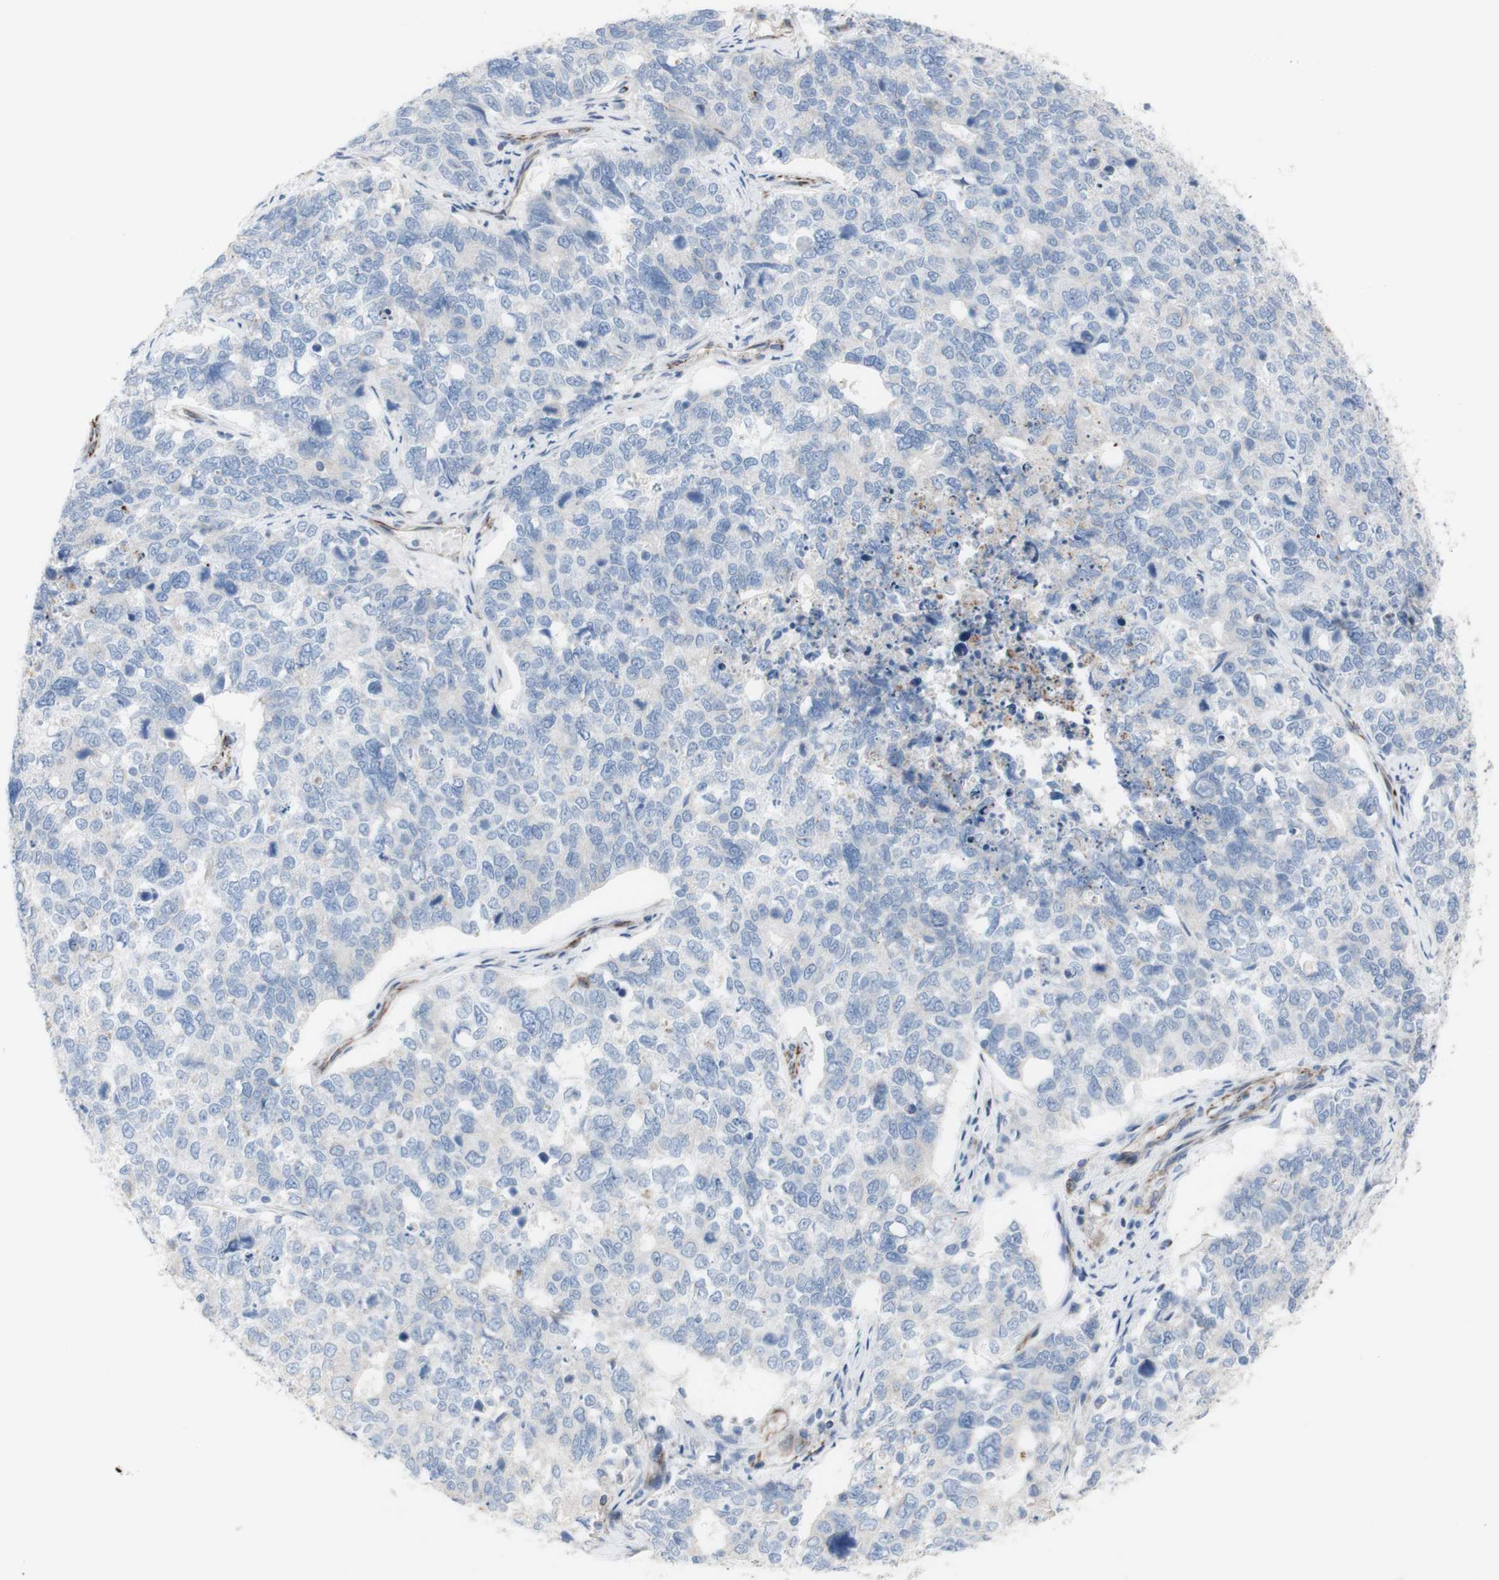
{"staining": {"intensity": "negative", "quantity": "none", "location": "none"}, "tissue": "cervical cancer", "cell_type": "Tumor cells", "image_type": "cancer", "snomed": [{"axis": "morphology", "description": "Squamous cell carcinoma, NOS"}, {"axis": "topography", "description": "Cervix"}], "caption": "Protein analysis of cervical cancer (squamous cell carcinoma) displays no significant expression in tumor cells.", "gene": "AGPAT5", "patient": {"sex": "female", "age": 63}}